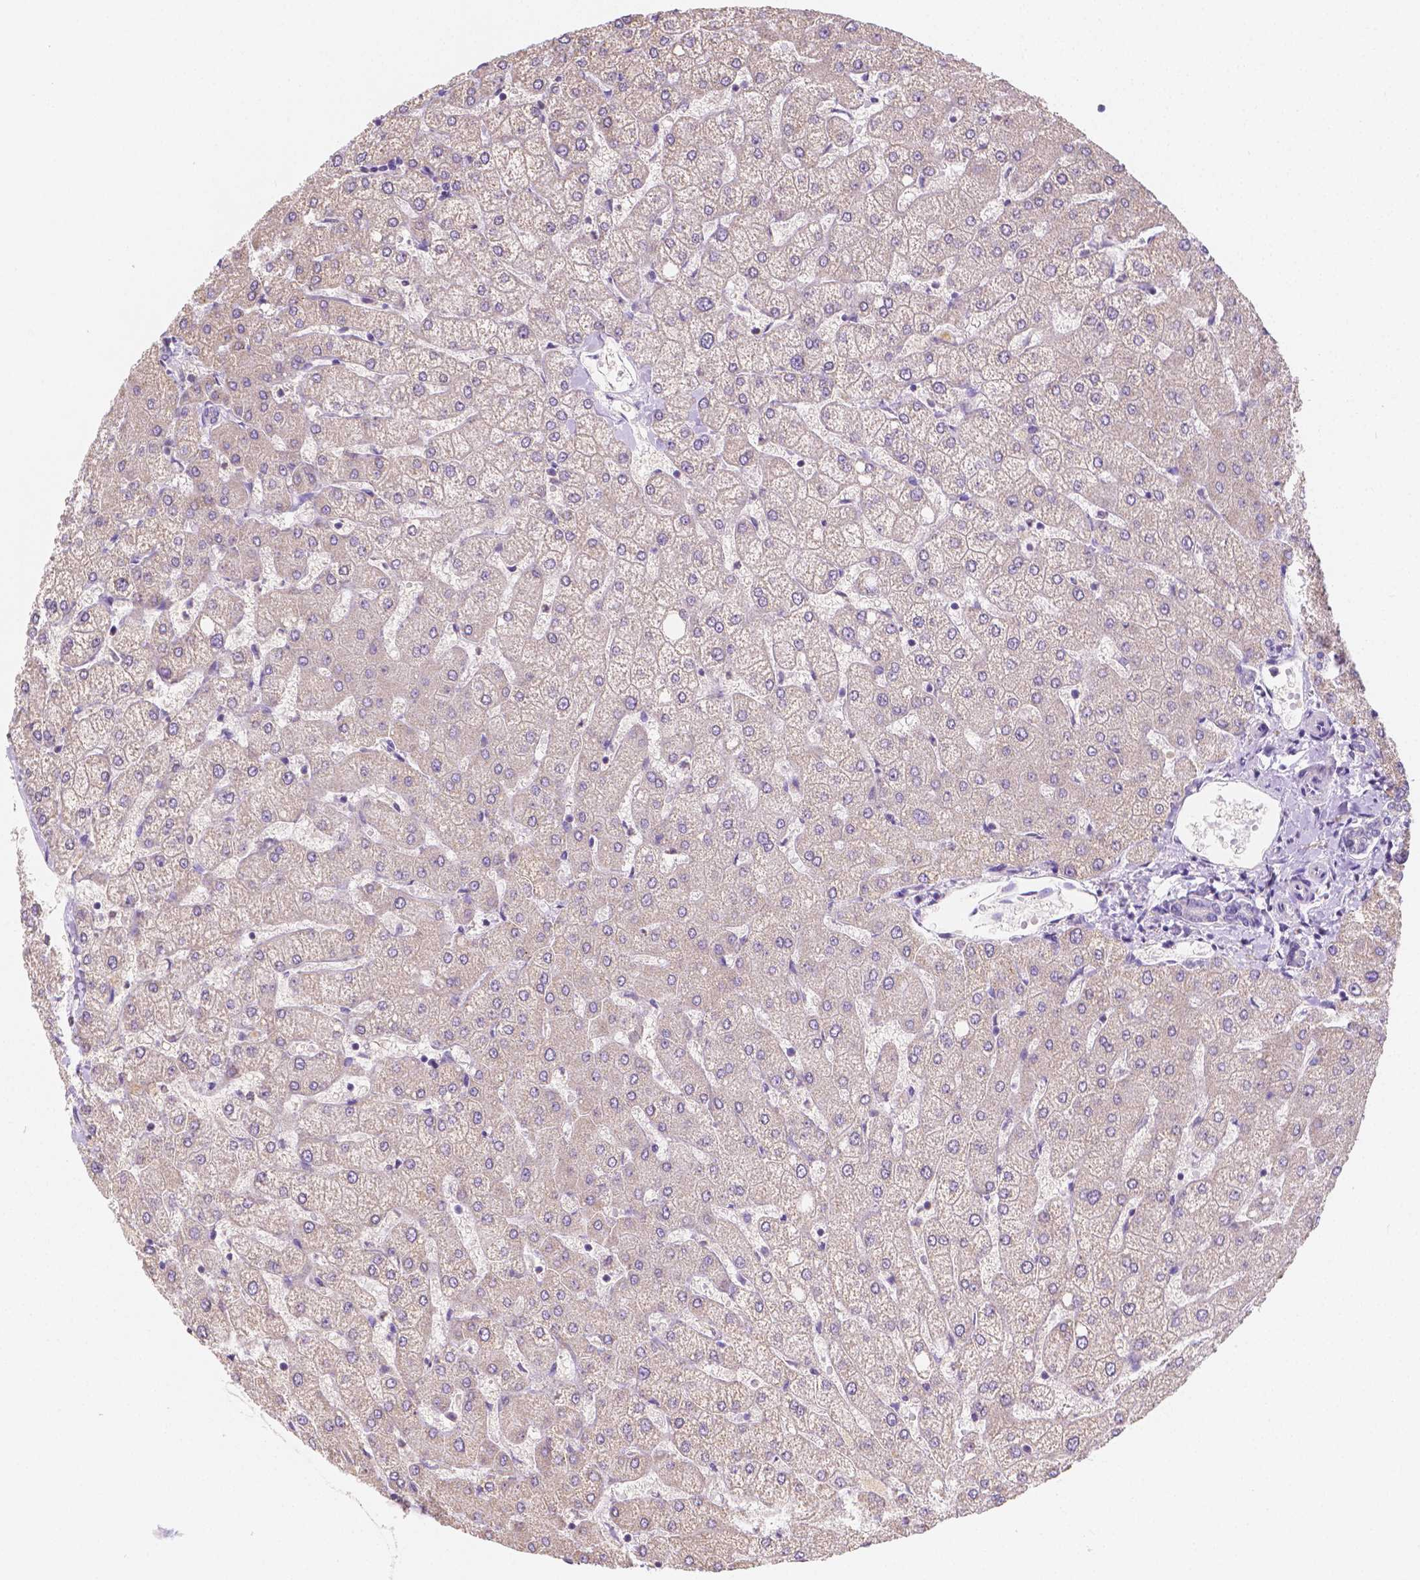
{"staining": {"intensity": "negative", "quantity": "none", "location": "none"}, "tissue": "liver", "cell_type": "Cholangiocytes", "image_type": "normal", "snomed": [{"axis": "morphology", "description": "Normal tissue, NOS"}, {"axis": "topography", "description": "Liver"}], "caption": "Immunohistochemistry (IHC) micrograph of unremarkable human liver stained for a protein (brown), which reveals no positivity in cholangiocytes. The staining was performed using DAB (3,3'-diaminobenzidine) to visualize the protein expression in brown, while the nuclei were stained in blue with hematoxylin (Magnification: 20x).", "gene": "TMEM130", "patient": {"sex": "female", "age": 54}}